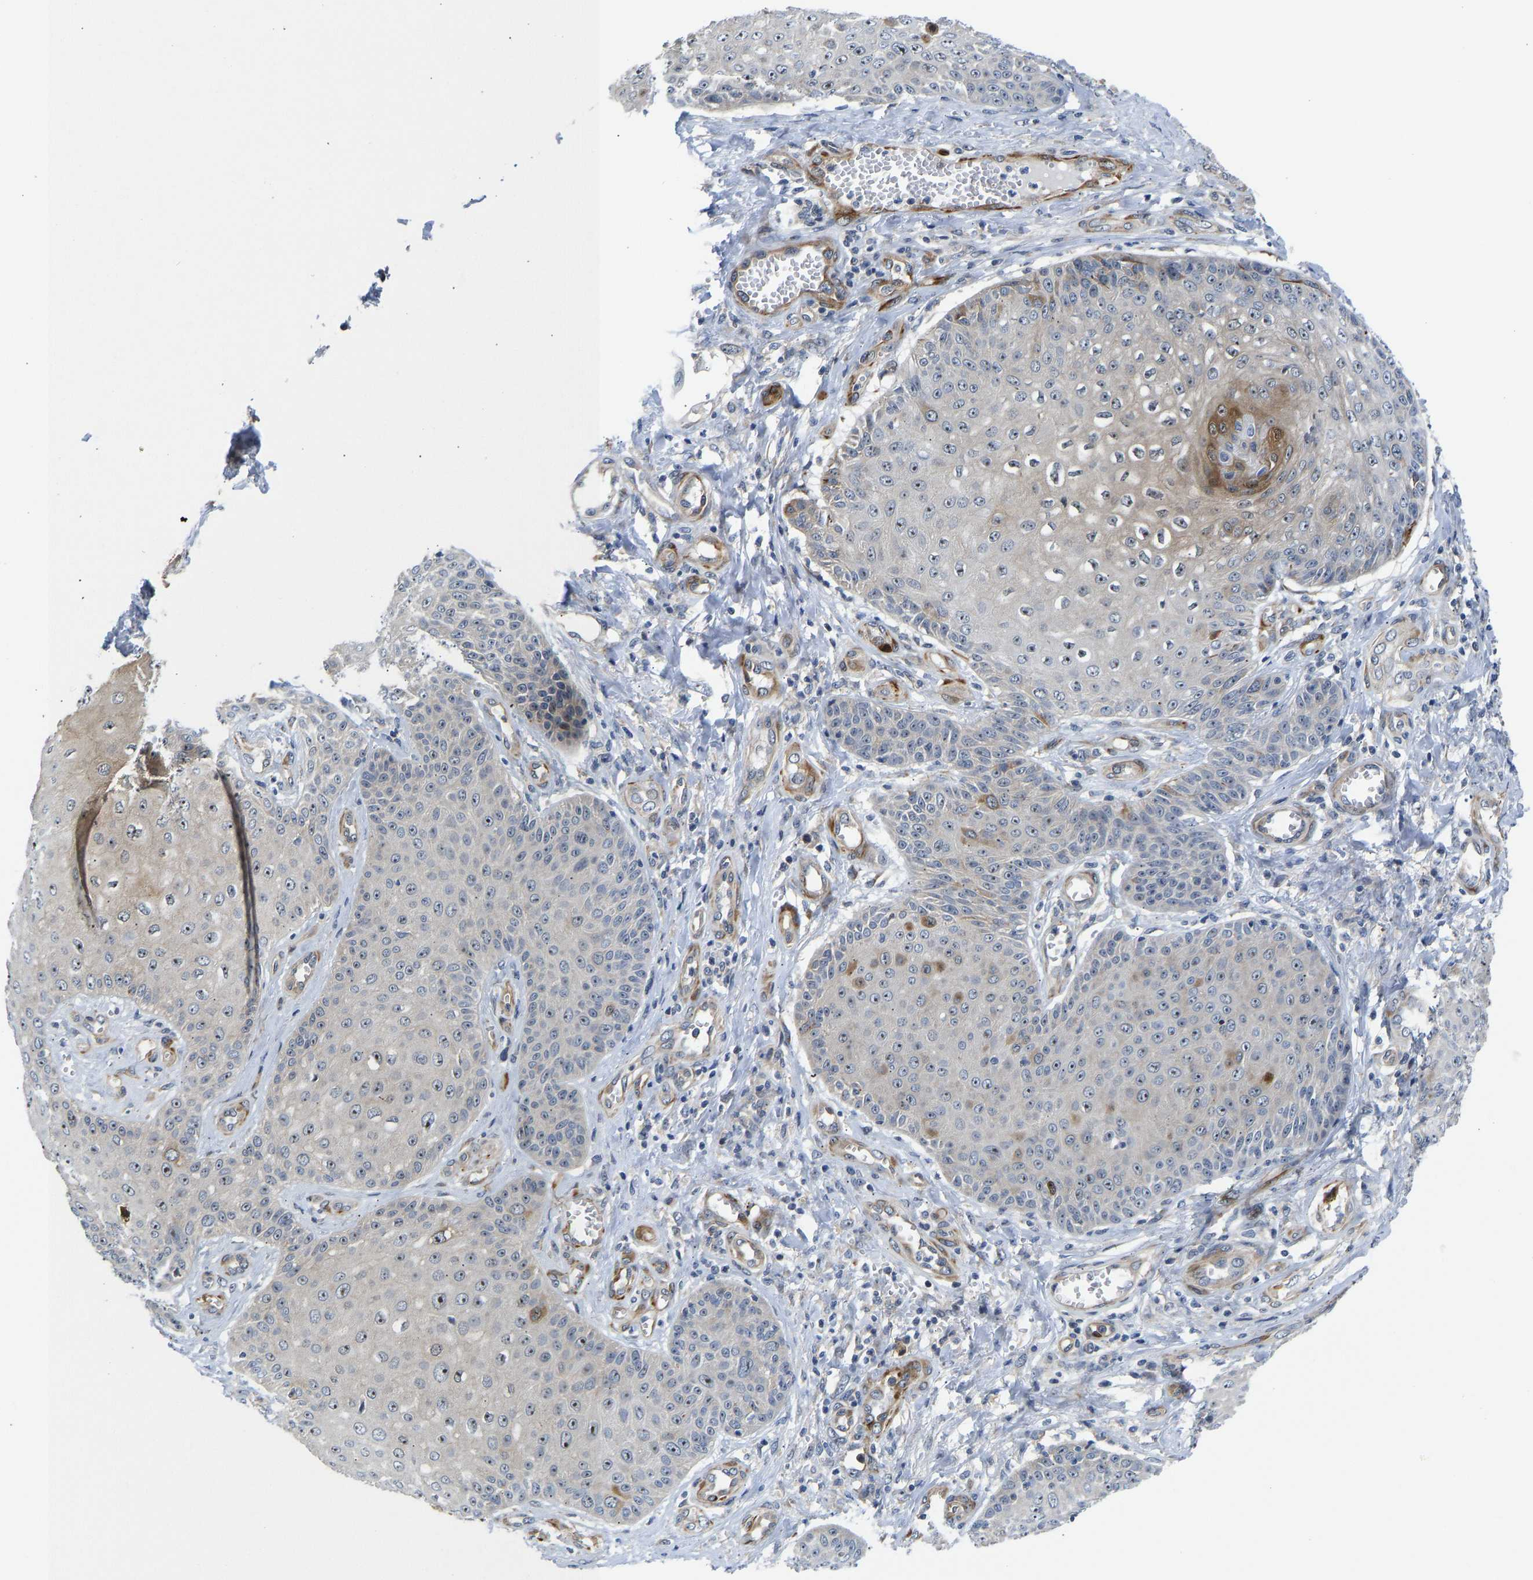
{"staining": {"intensity": "moderate", "quantity": "25%-75%", "location": "cytoplasmic/membranous,nuclear"}, "tissue": "skin cancer", "cell_type": "Tumor cells", "image_type": "cancer", "snomed": [{"axis": "morphology", "description": "Squamous cell carcinoma, NOS"}, {"axis": "topography", "description": "Skin"}], "caption": "The image shows staining of skin cancer, revealing moderate cytoplasmic/membranous and nuclear protein expression (brown color) within tumor cells.", "gene": "RESF1", "patient": {"sex": "male", "age": 74}}